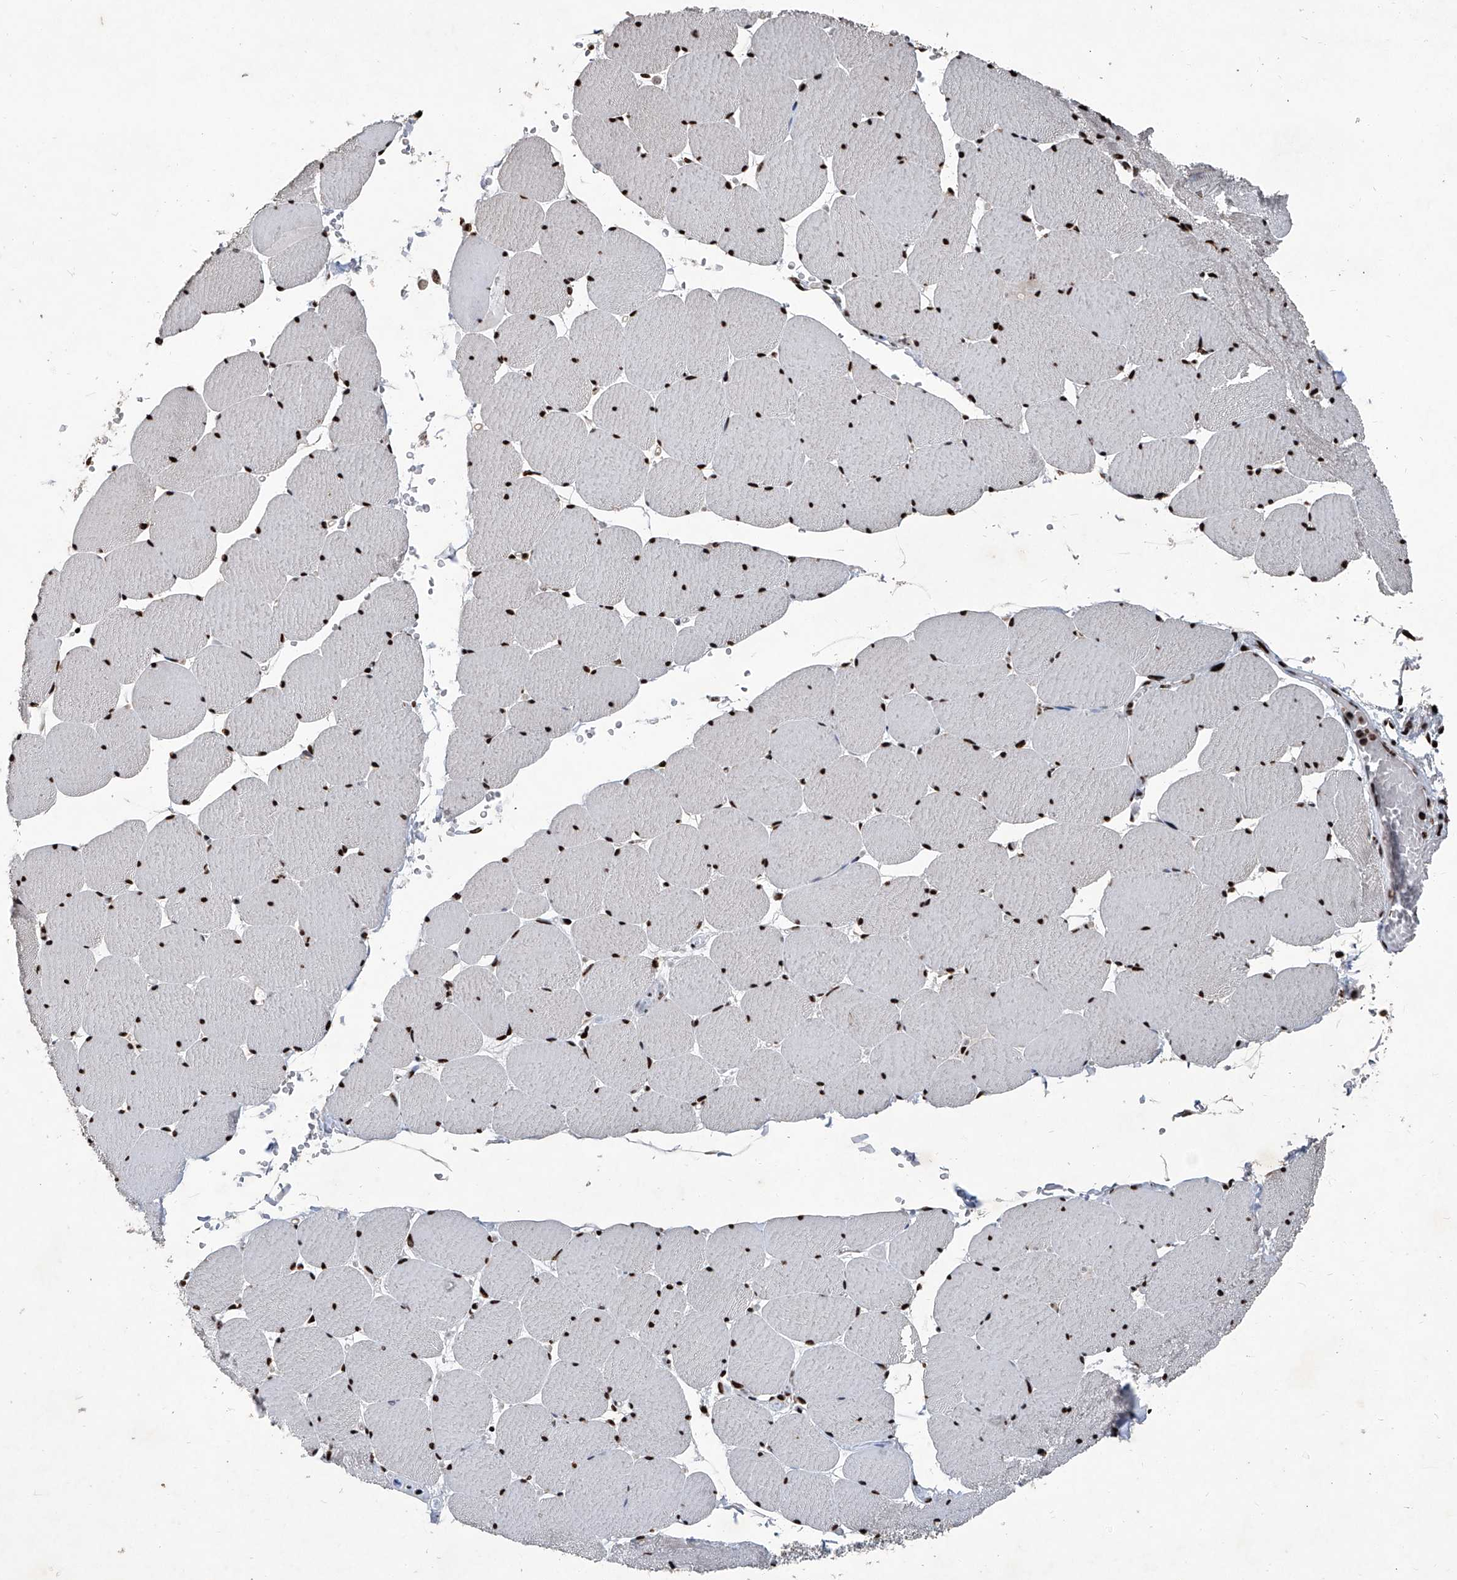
{"staining": {"intensity": "strong", "quantity": ">75%", "location": "nuclear"}, "tissue": "skeletal muscle", "cell_type": "Myocytes", "image_type": "normal", "snomed": [{"axis": "morphology", "description": "Normal tissue, NOS"}, {"axis": "topography", "description": "Skeletal muscle"}, {"axis": "topography", "description": "Head-Neck"}], "caption": "This histopathology image reveals IHC staining of benign human skeletal muscle, with high strong nuclear staining in approximately >75% of myocytes.", "gene": "DDX39B", "patient": {"sex": "male", "age": 66}}